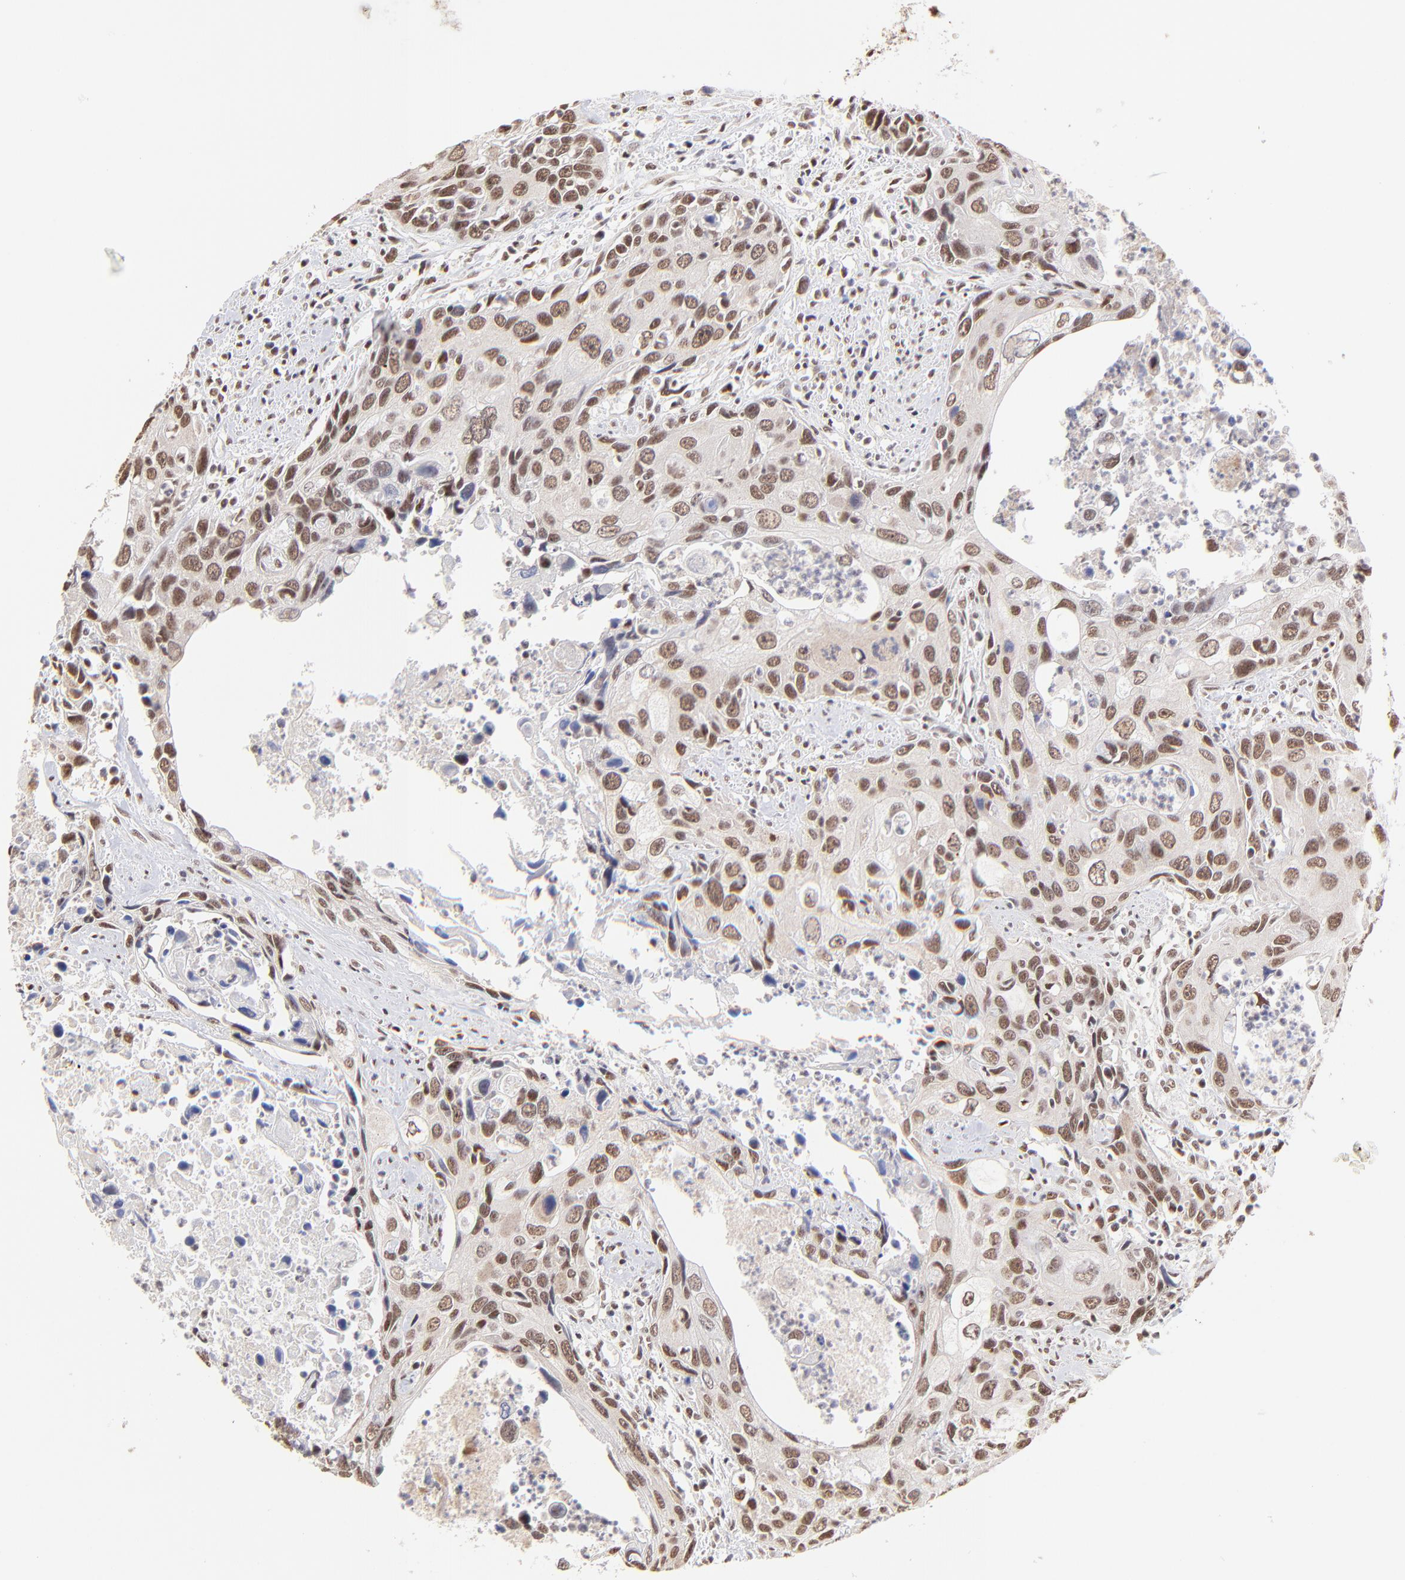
{"staining": {"intensity": "weak", "quantity": ">75%", "location": "nuclear"}, "tissue": "urothelial cancer", "cell_type": "Tumor cells", "image_type": "cancer", "snomed": [{"axis": "morphology", "description": "Urothelial carcinoma, High grade"}, {"axis": "topography", "description": "Urinary bladder"}], "caption": "The micrograph reveals immunohistochemical staining of urothelial cancer. There is weak nuclear positivity is identified in approximately >75% of tumor cells.", "gene": "ZNF670", "patient": {"sex": "male", "age": 71}}